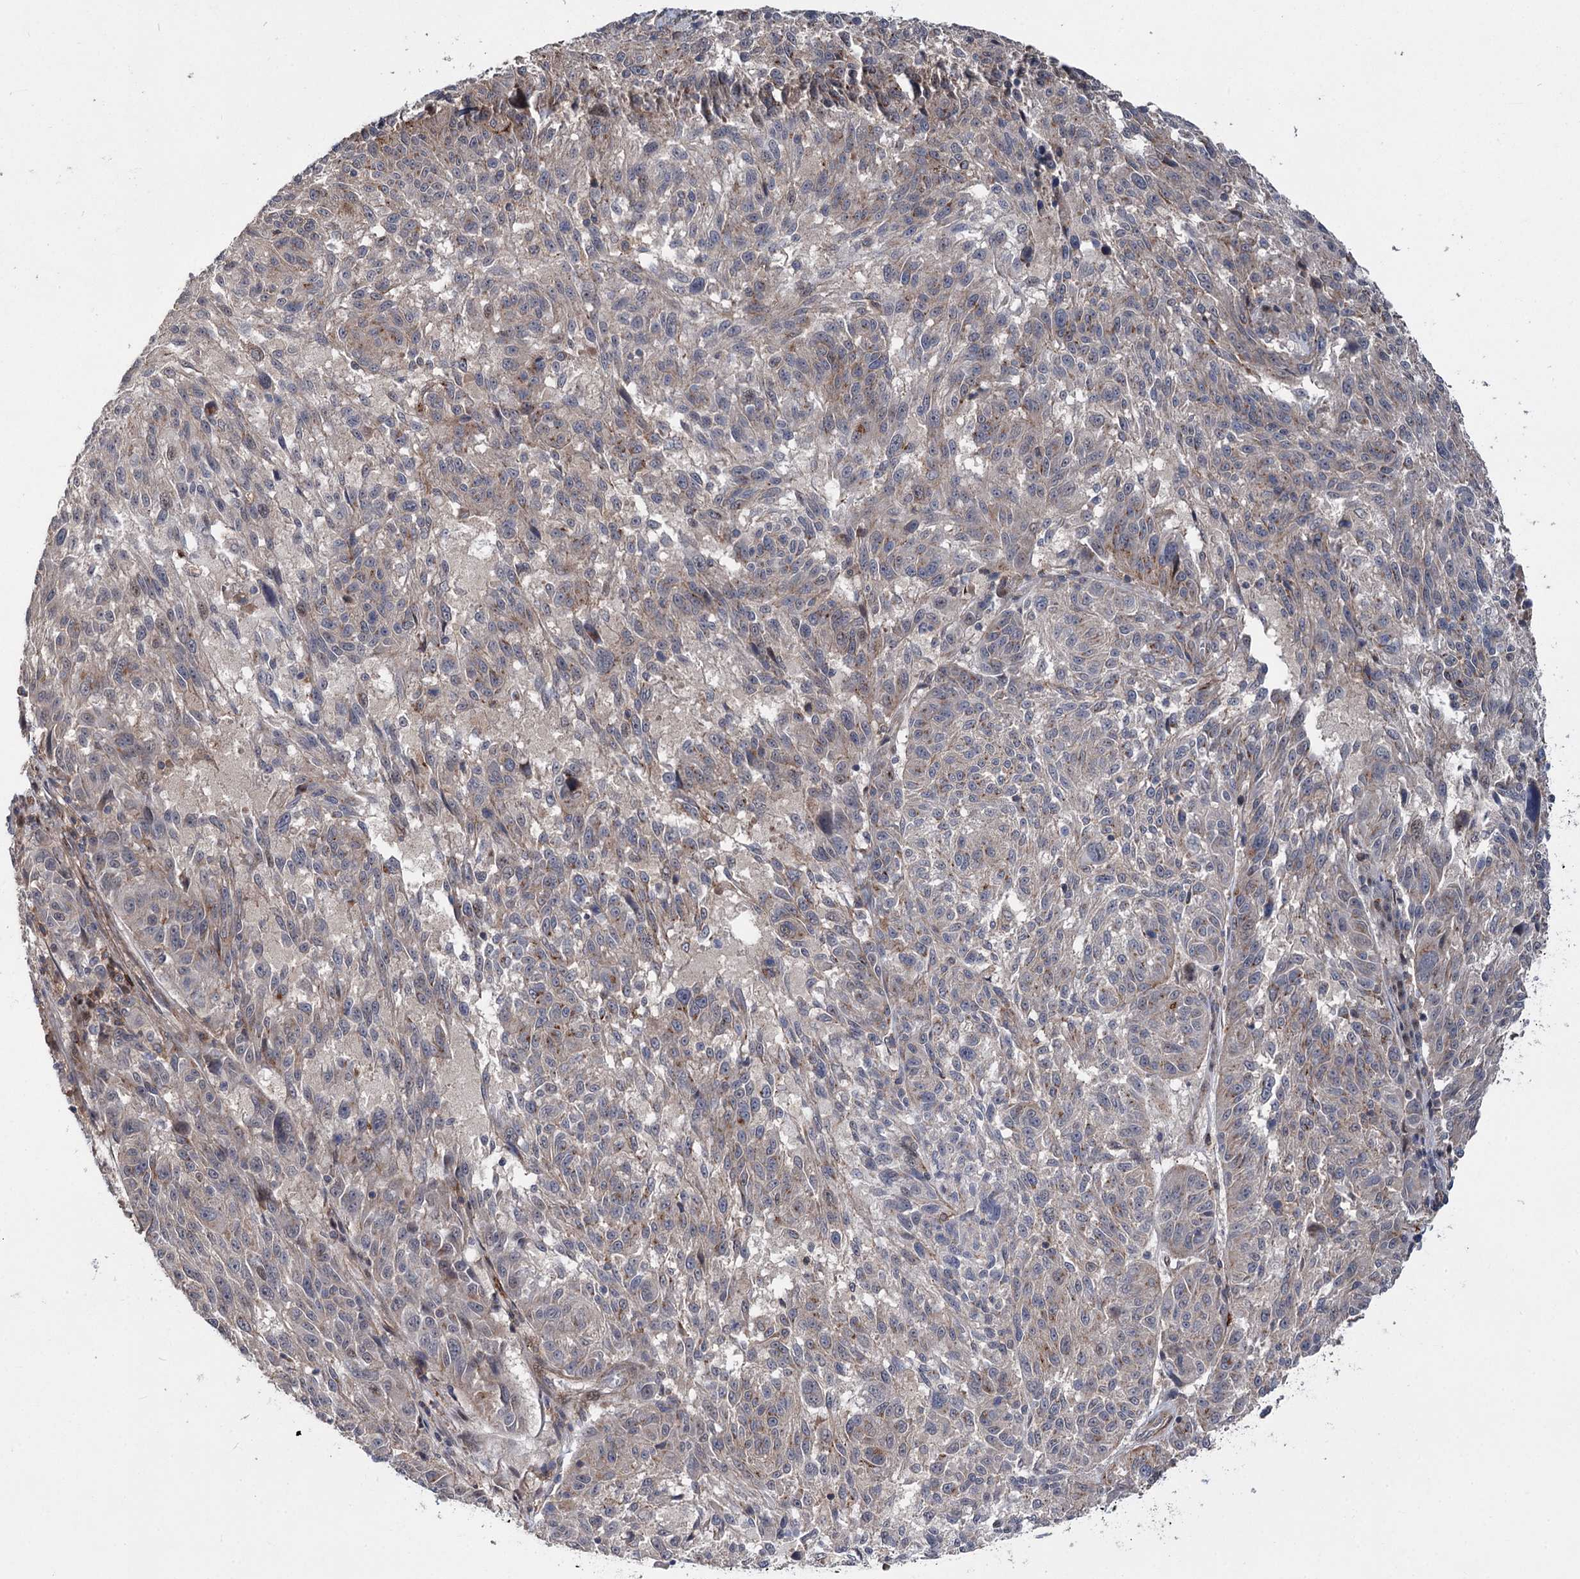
{"staining": {"intensity": "weak", "quantity": "25%-75%", "location": "cytoplasmic/membranous"}, "tissue": "melanoma", "cell_type": "Tumor cells", "image_type": "cancer", "snomed": [{"axis": "morphology", "description": "Malignant melanoma, NOS"}, {"axis": "topography", "description": "Skin"}], "caption": "Human malignant melanoma stained for a protein (brown) demonstrates weak cytoplasmic/membranous positive staining in approximately 25%-75% of tumor cells.", "gene": "STX6", "patient": {"sex": "male", "age": 53}}